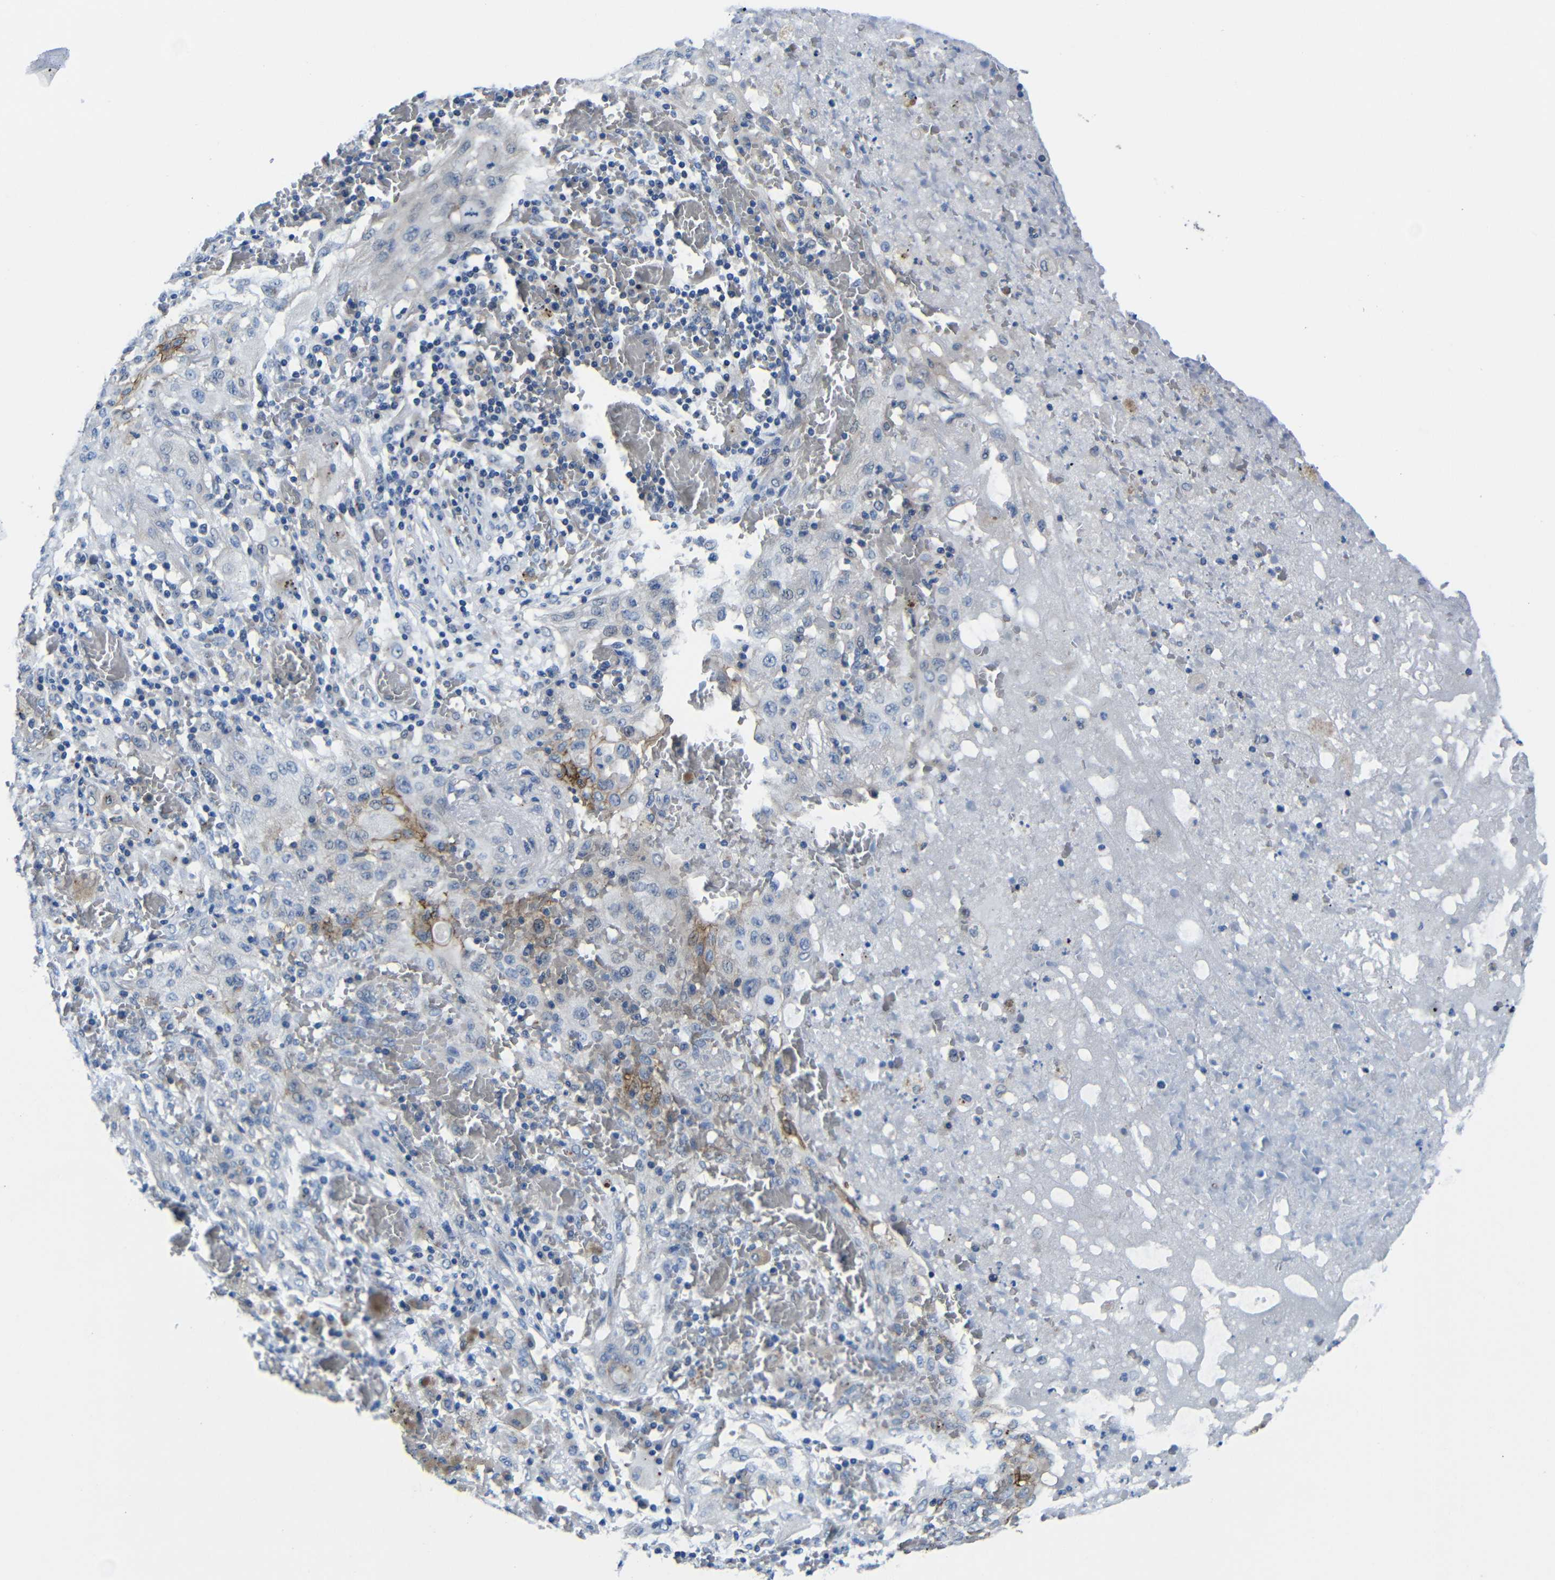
{"staining": {"intensity": "negative", "quantity": "none", "location": "none"}, "tissue": "lung cancer", "cell_type": "Tumor cells", "image_type": "cancer", "snomed": [{"axis": "morphology", "description": "Squamous cell carcinoma, NOS"}, {"axis": "topography", "description": "Lung"}], "caption": "This image is of lung cancer stained with IHC to label a protein in brown with the nuclei are counter-stained blue. There is no positivity in tumor cells.", "gene": "ZNF90", "patient": {"sex": "female", "age": 47}}